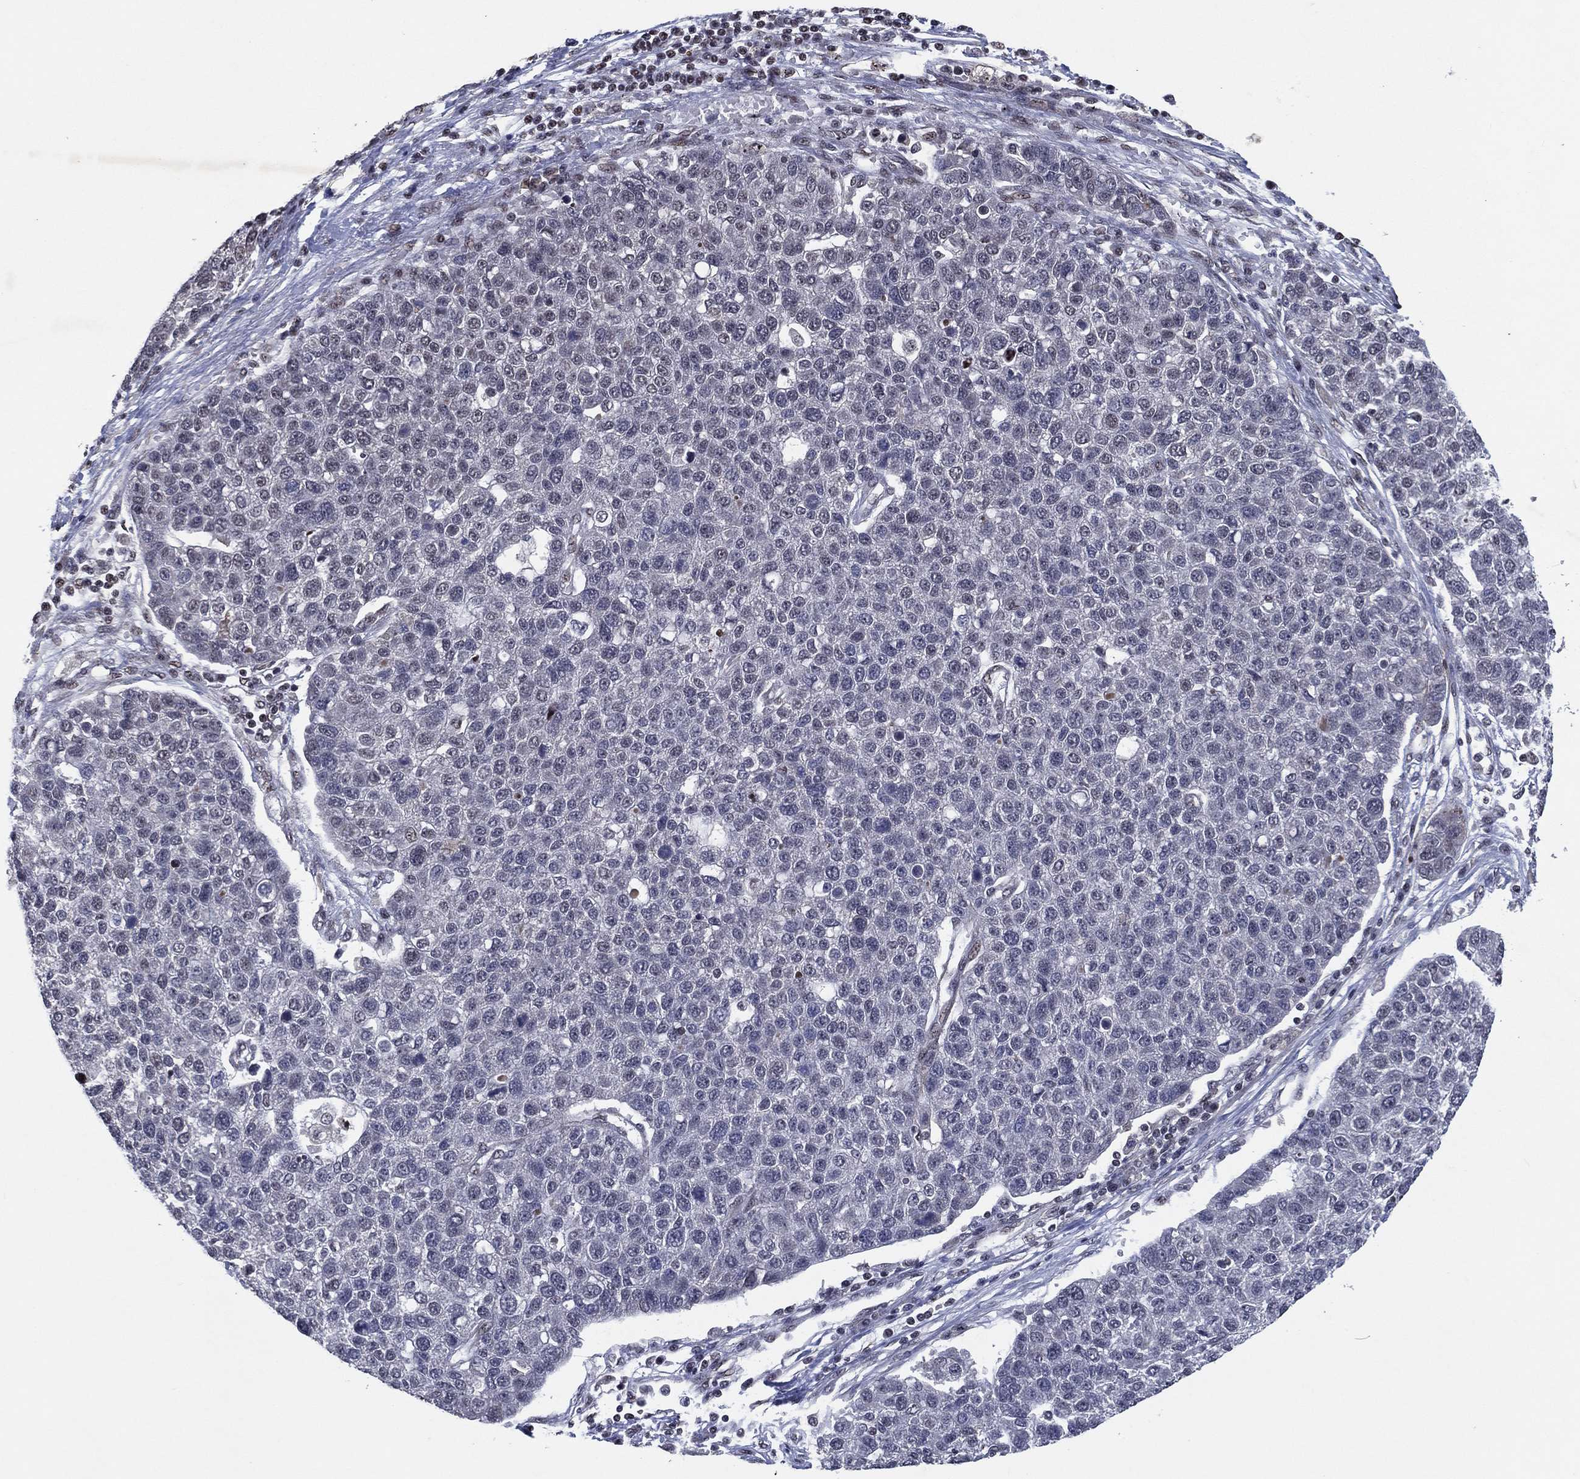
{"staining": {"intensity": "negative", "quantity": "none", "location": "none"}, "tissue": "pancreatic cancer", "cell_type": "Tumor cells", "image_type": "cancer", "snomed": [{"axis": "morphology", "description": "Adenocarcinoma, NOS"}, {"axis": "topography", "description": "Pancreas"}], "caption": "Histopathology image shows no significant protein positivity in tumor cells of pancreatic adenocarcinoma.", "gene": "ZBTB42", "patient": {"sex": "female", "age": 61}}